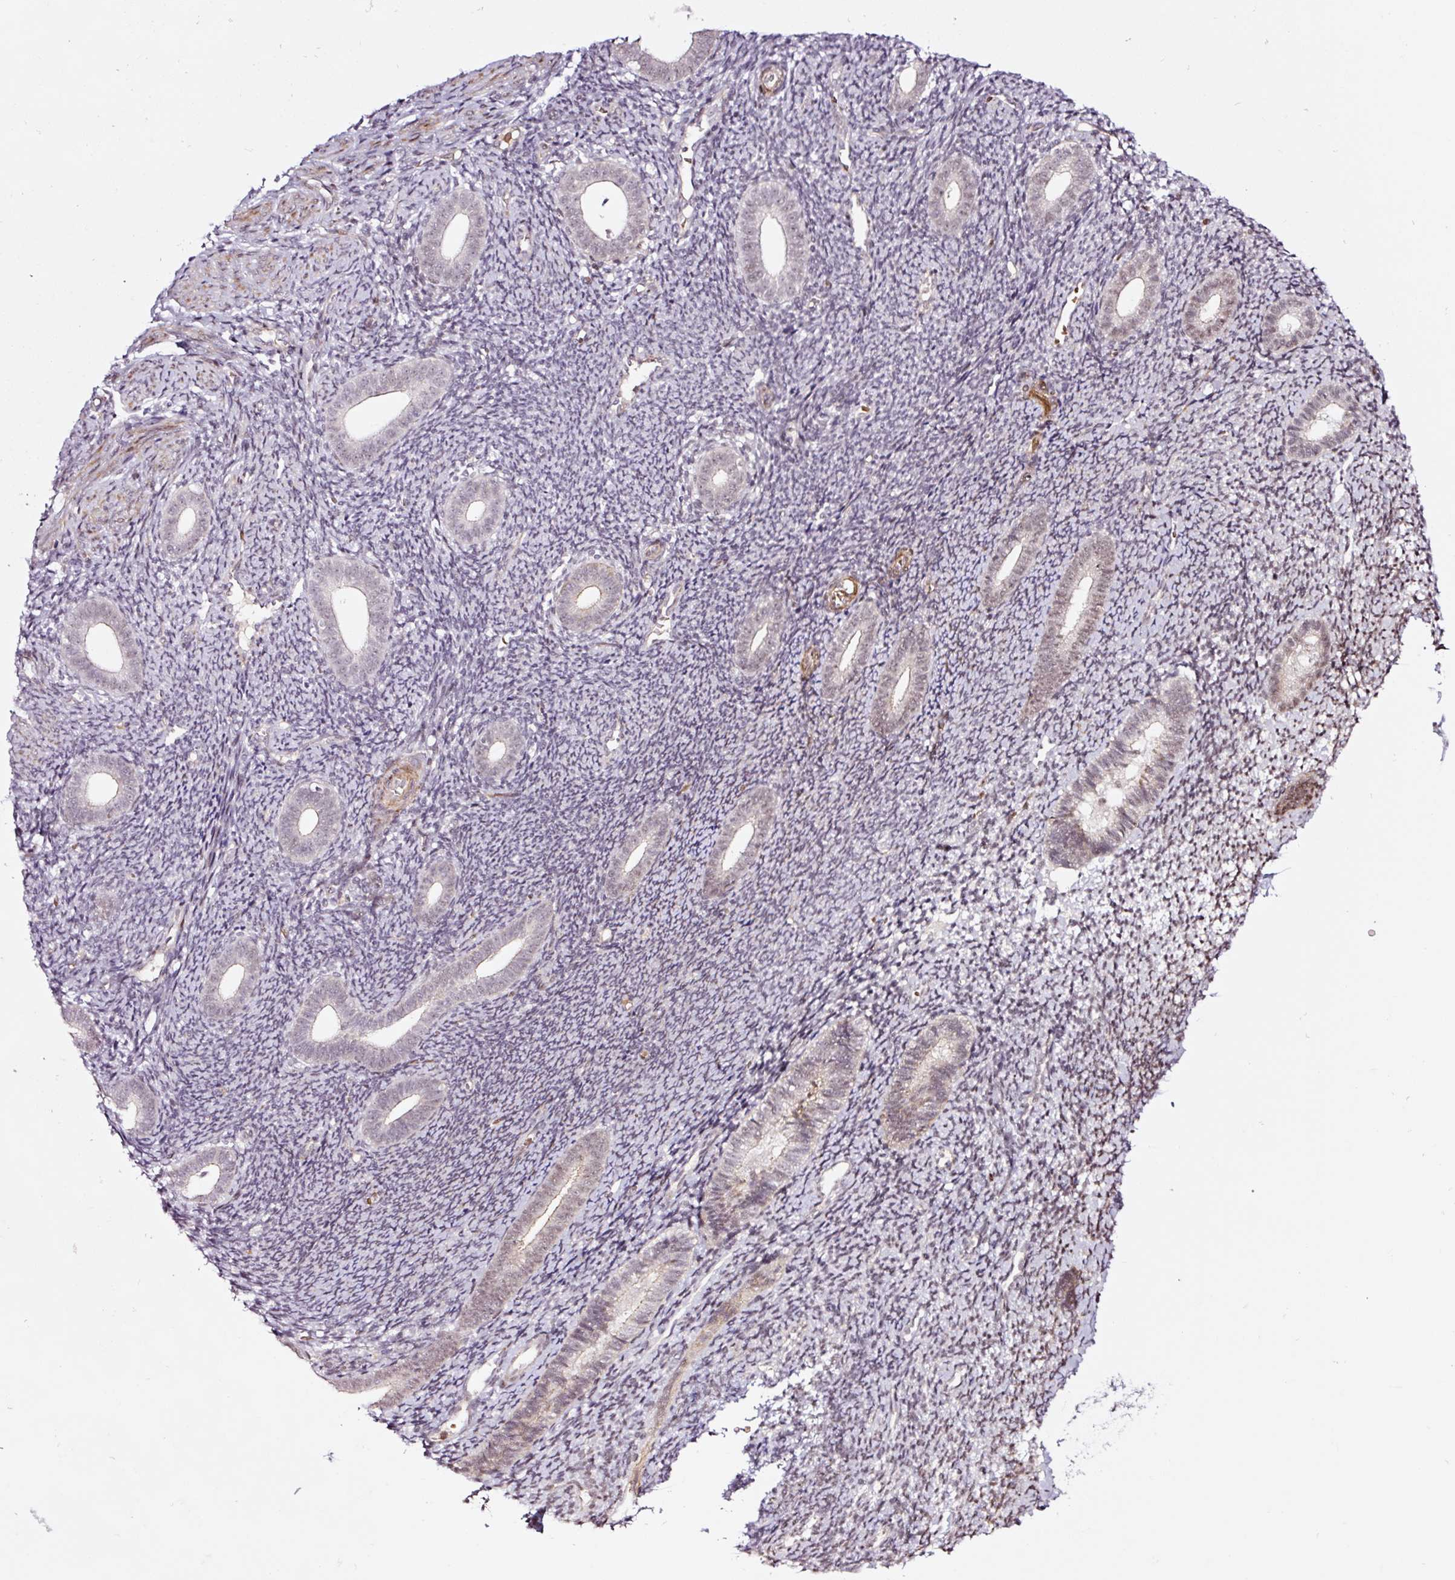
{"staining": {"intensity": "negative", "quantity": "none", "location": "none"}, "tissue": "endometrium", "cell_type": "Cells in endometrial stroma", "image_type": "normal", "snomed": [{"axis": "morphology", "description": "Normal tissue, NOS"}, {"axis": "topography", "description": "Endometrium"}], "caption": "DAB immunohistochemical staining of unremarkable endometrium shows no significant positivity in cells in endometrial stroma. (DAB immunohistochemistry (IHC), high magnification).", "gene": "ANKRD20A1", "patient": {"sex": "female", "age": 39}}